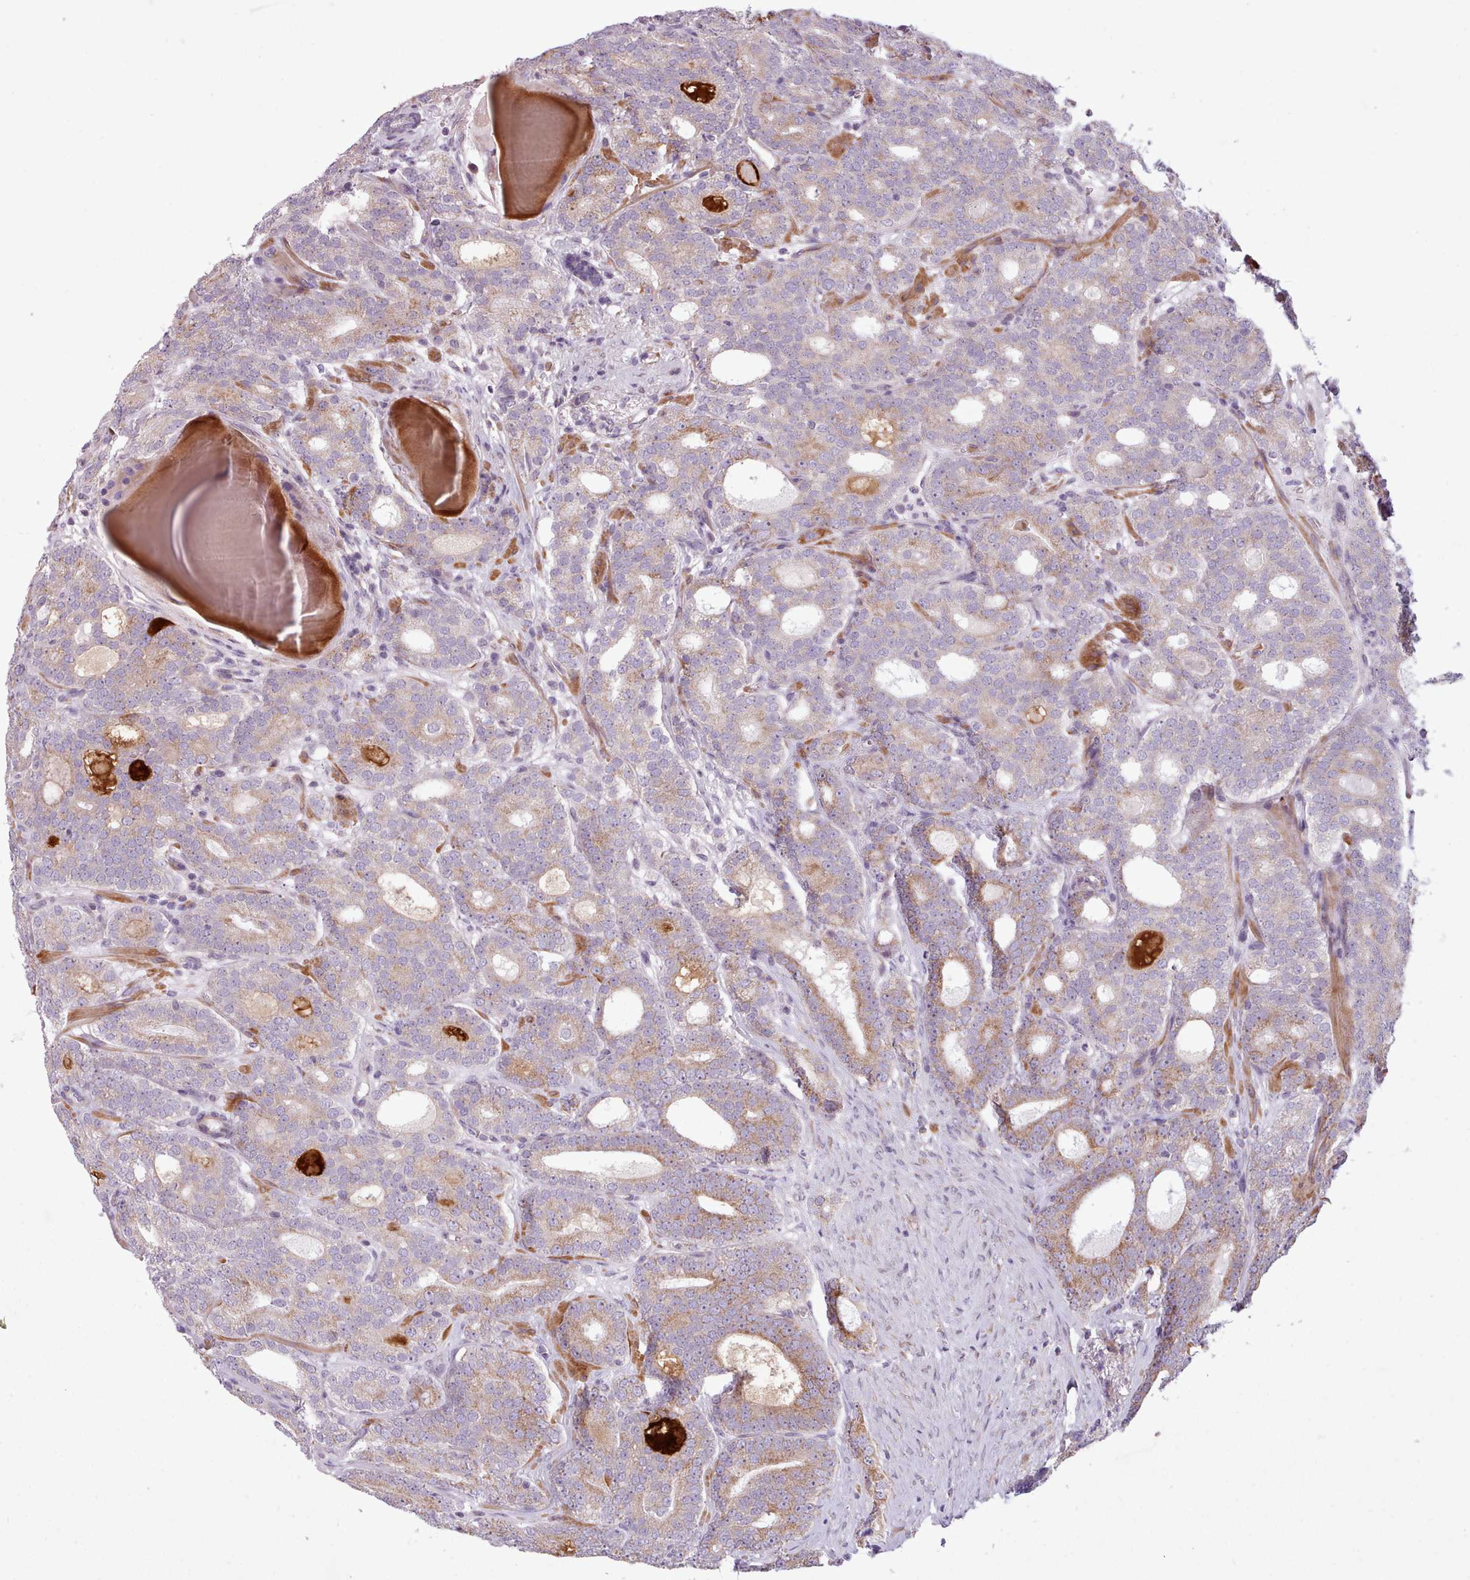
{"staining": {"intensity": "moderate", "quantity": "25%-75%", "location": "cytoplasmic/membranous"}, "tissue": "prostate cancer", "cell_type": "Tumor cells", "image_type": "cancer", "snomed": [{"axis": "morphology", "description": "Adenocarcinoma, High grade"}, {"axis": "topography", "description": "Prostate"}], "caption": "The micrograph demonstrates immunohistochemical staining of prostate cancer. There is moderate cytoplasmic/membranous staining is seen in about 25%-75% of tumor cells. Ihc stains the protein of interest in brown and the nuclei are stained blue.", "gene": "AVL9", "patient": {"sex": "male", "age": 64}}